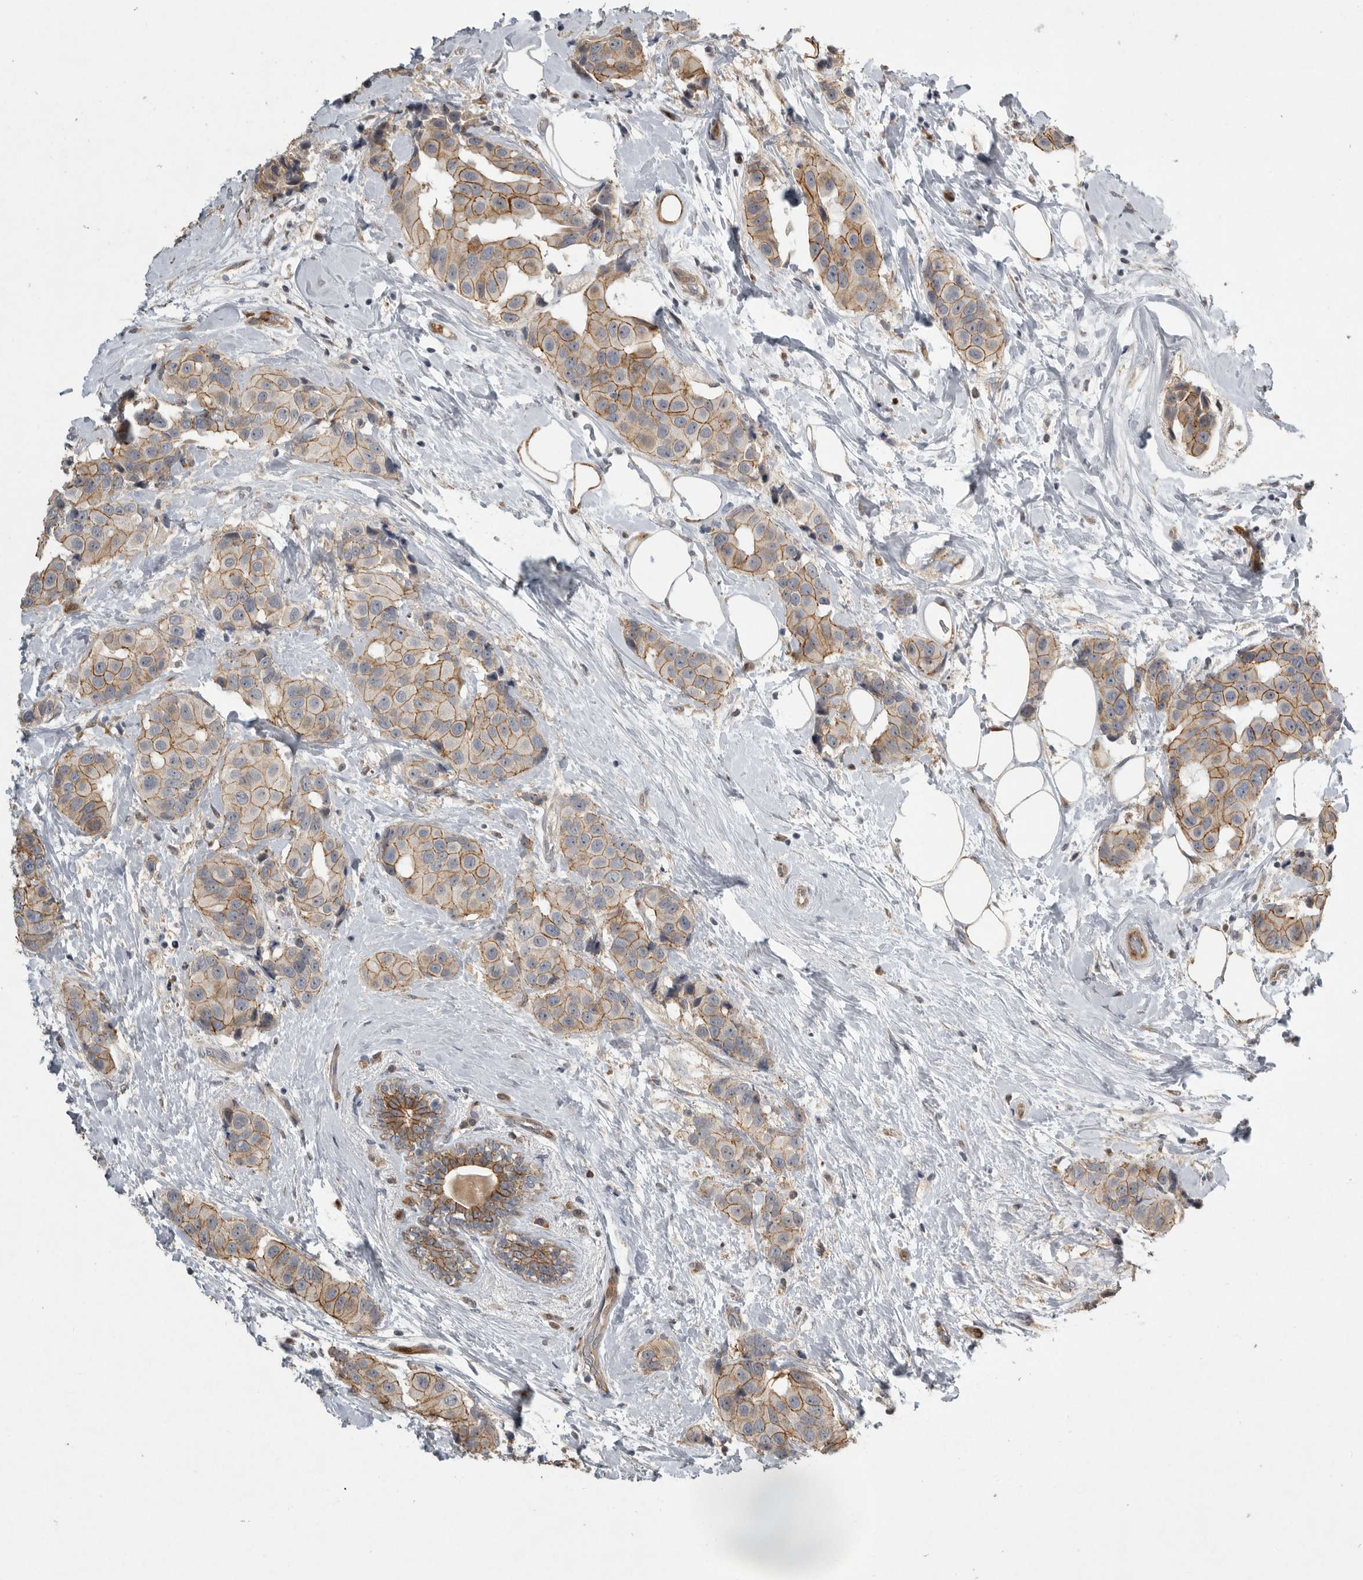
{"staining": {"intensity": "moderate", "quantity": "25%-75%", "location": "cytoplasmic/membranous"}, "tissue": "breast cancer", "cell_type": "Tumor cells", "image_type": "cancer", "snomed": [{"axis": "morphology", "description": "Normal tissue, NOS"}, {"axis": "morphology", "description": "Duct carcinoma"}, {"axis": "topography", "description": "Breast"}], "caption": "Breast intraductal carcinoma was stained to show a protein in brown. There is medium levels of moderate cytoplasmic/membranous staining in about 25%-75% of tumor cells. The staining was performed using DAB (3,3'-diaminobenzidine), with brown indicating positive protein expression. Nuclei are stained blue with hematoxylin.", "gene": "MPDZ", "patient": {"sex": "female", "age": 39}}